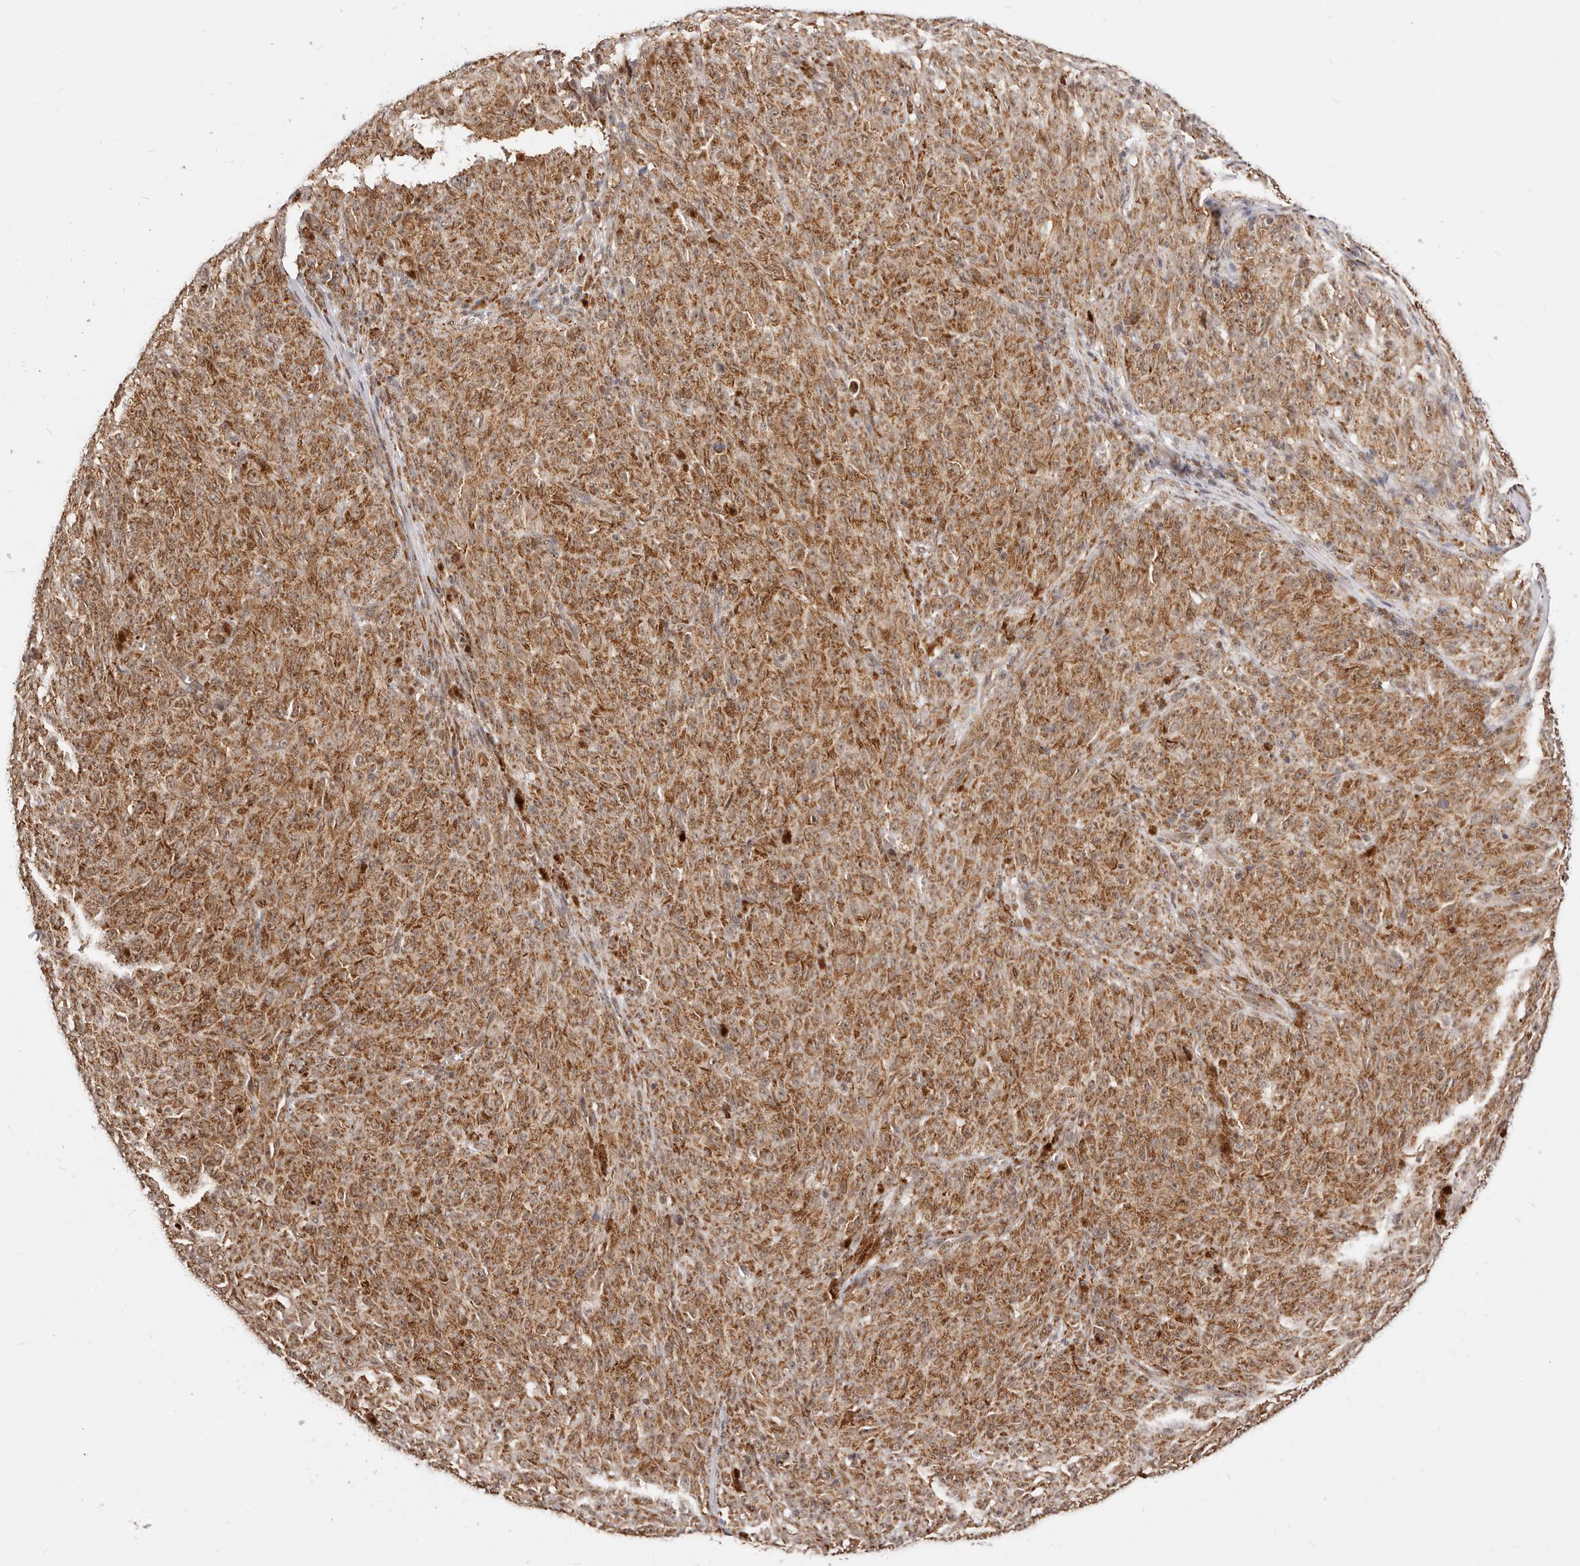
{"staining": {"intensity": "moderate", "quantity": ">75%", "location": "cytoplasmic/membranous,nuclear"}, "tissue": "melanoma", "cell_type": "Tumor cells", "image_type": "cancer", "snomed": [{"axis": "morphology", "description": "Malignant melanoma, NOS"}, {"axis": "topography", "description": "Skin"}], "caption": "The immunohistochemical stain highlights moderate cytoplasmic/membranous and nuclear expression in tumor cells of melanoma tissue. (IHC, brightfield microscopy, high magnification).", "gene": "SEC14L1", "patient": {"sex": "female", "age": 82}}